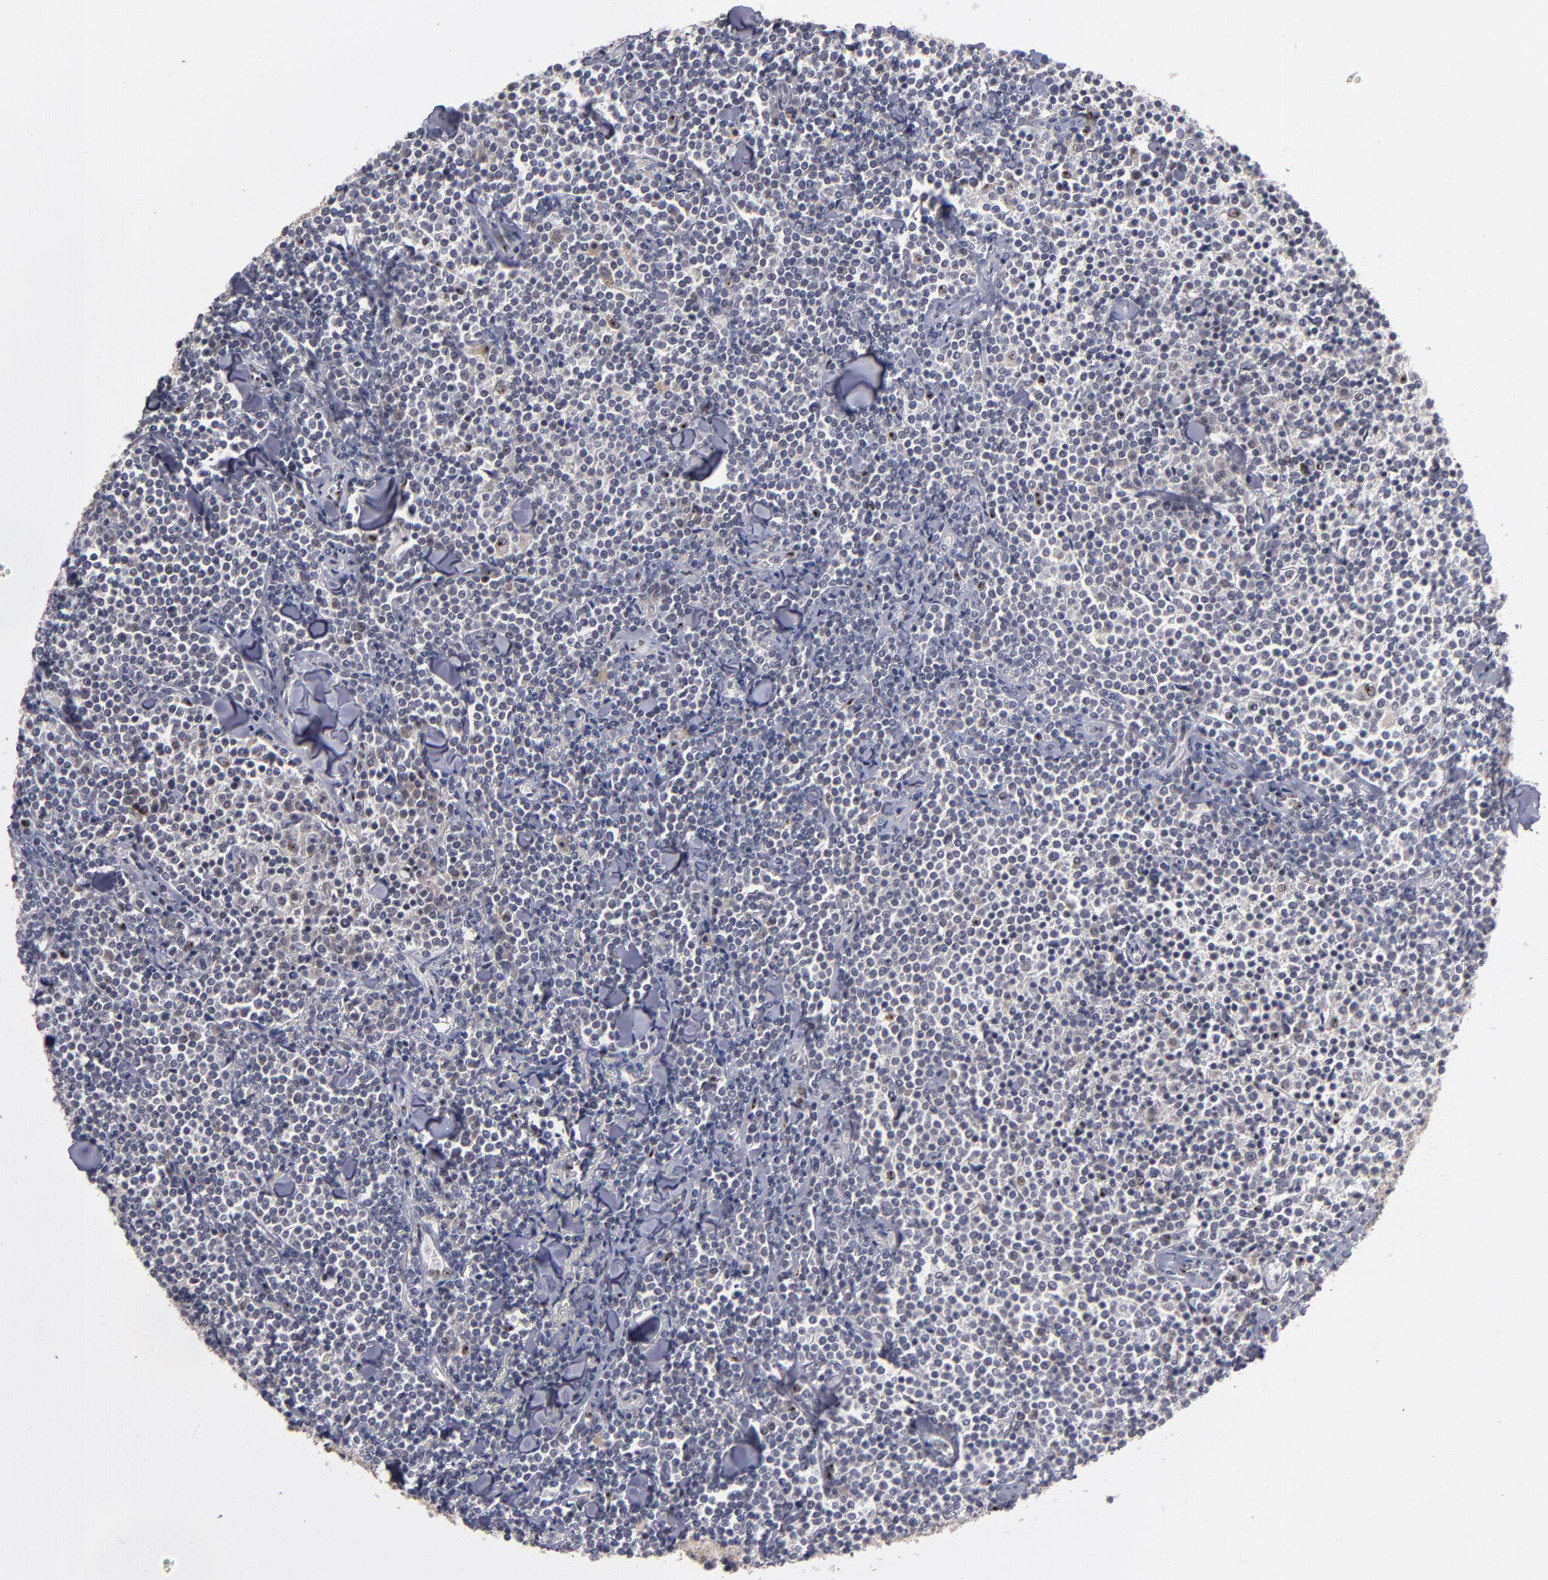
{"staining": {"intensity": "negative", "quantity": "none", "location": "none"}, "tissue": "lymphoma", "cell_type": "Tumor cells", "image_type": "cancer", "snomed": [{"axis": "morphology", "description": "Malignant lymphoma, non-Hodgkin's type, Low grade"}, {"axis": "topography", "description": "Soft tissue"}], "caption": "This is an immunohistochemistry (IHC) histopathology image of human low-grade malignant lymphoma, non-Hodgkin's type. There is no expression in tumor cells.", "gene": "EXD2", "patient": {"sex": "male", "age": 92}}